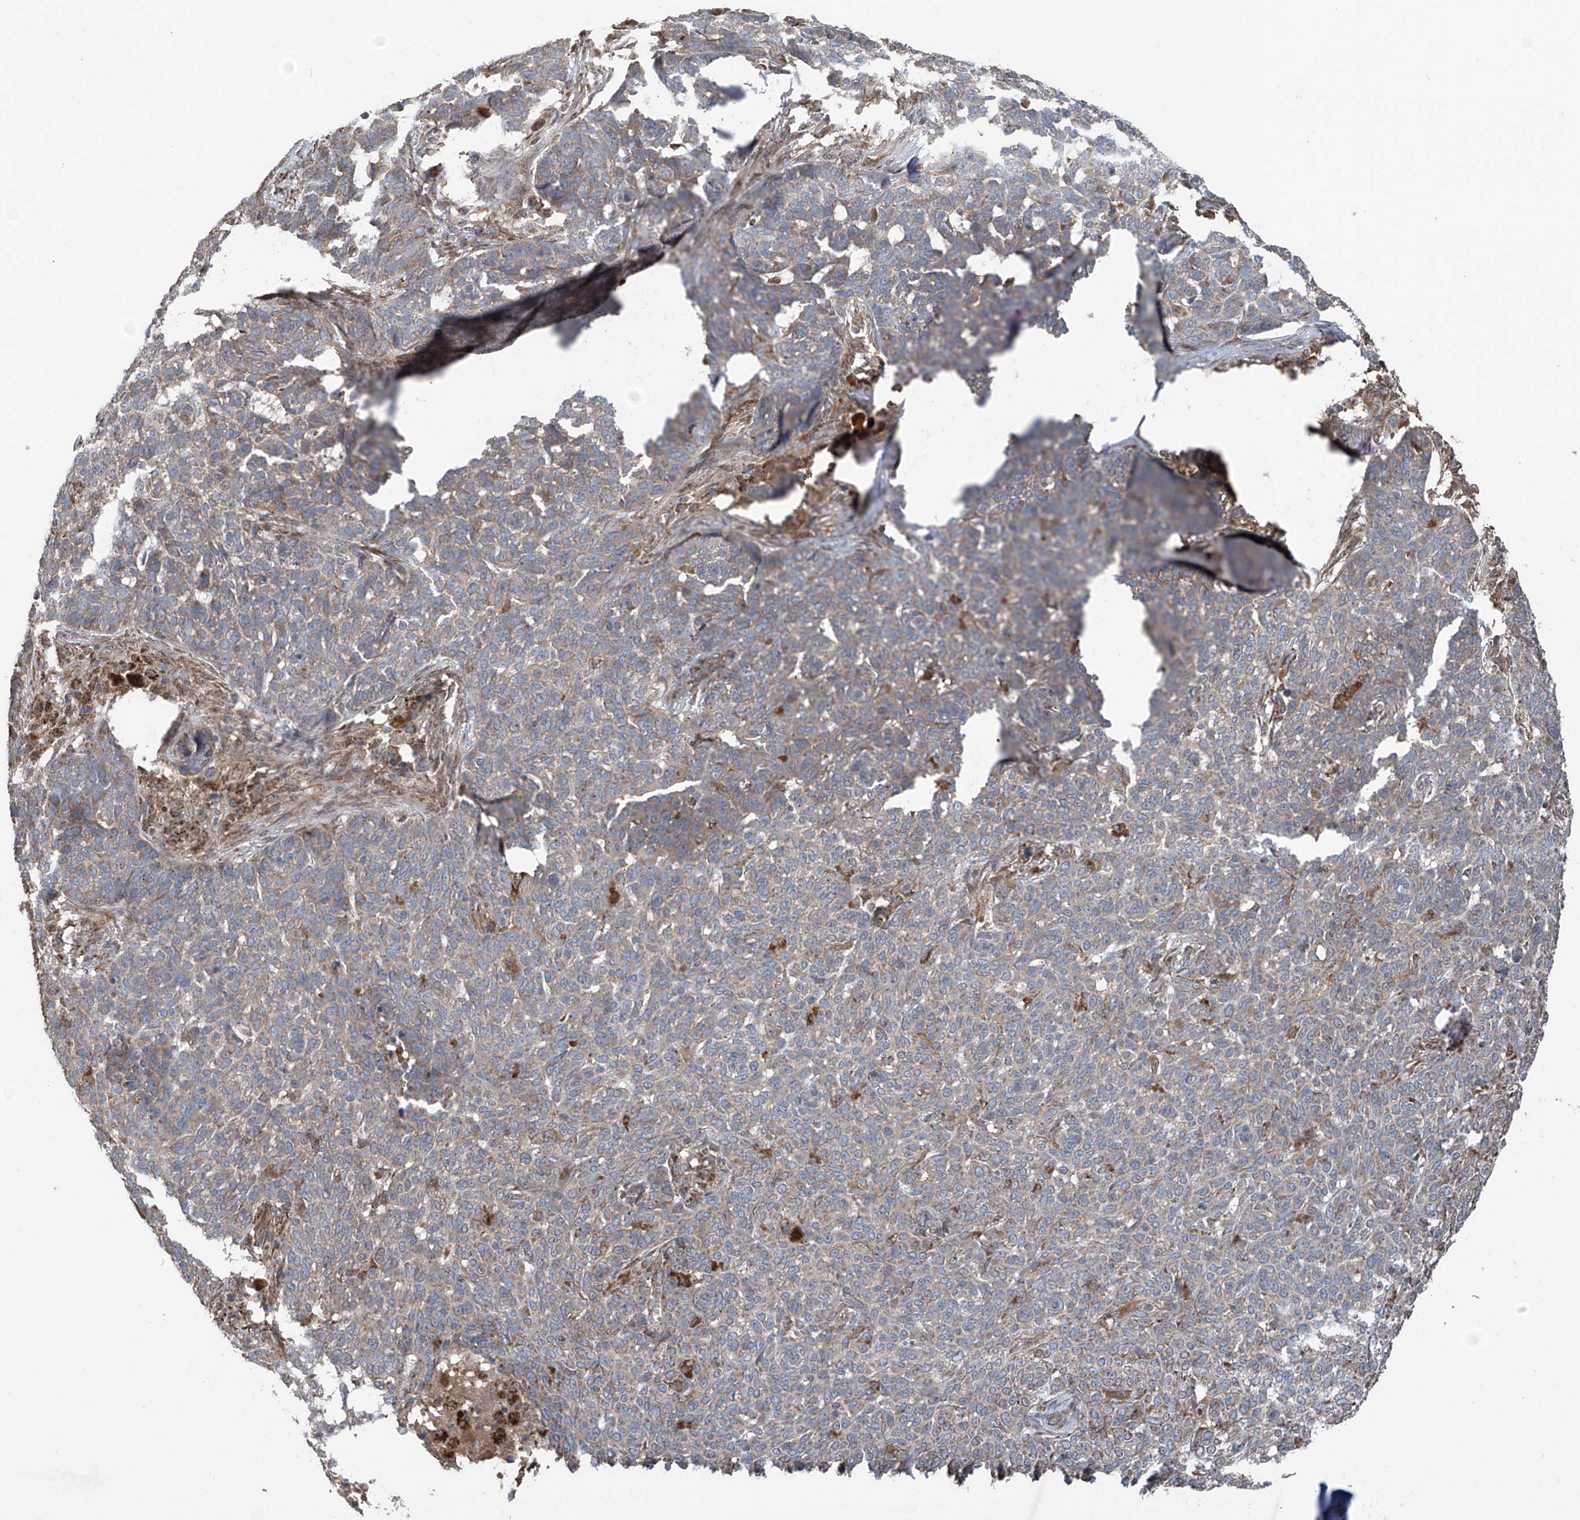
{"staining": {"intensity": "weak", "quantity": ">75%", "location": "cytoplasmic/membranous"}, "tissue": "skin cancer", "cell_type": "Tumor cells", "image_type": "cancer", "snomed": [{"axis": "morphology", "description": "Basal cell carcinoma"}, {"axis": "topography", "description": "Skin"}], "caption": "Protein positivity by immunohistochemistry demonstrates weak cytoplasmic/membranous positivity in approximately >75% of tumor cells in basal cell carcinoma (skin). (Brightfield microscopy of DAB IHC at high magnification).", "gene": "SAMD3", "patient": {"sex": "male", "age": 85}}